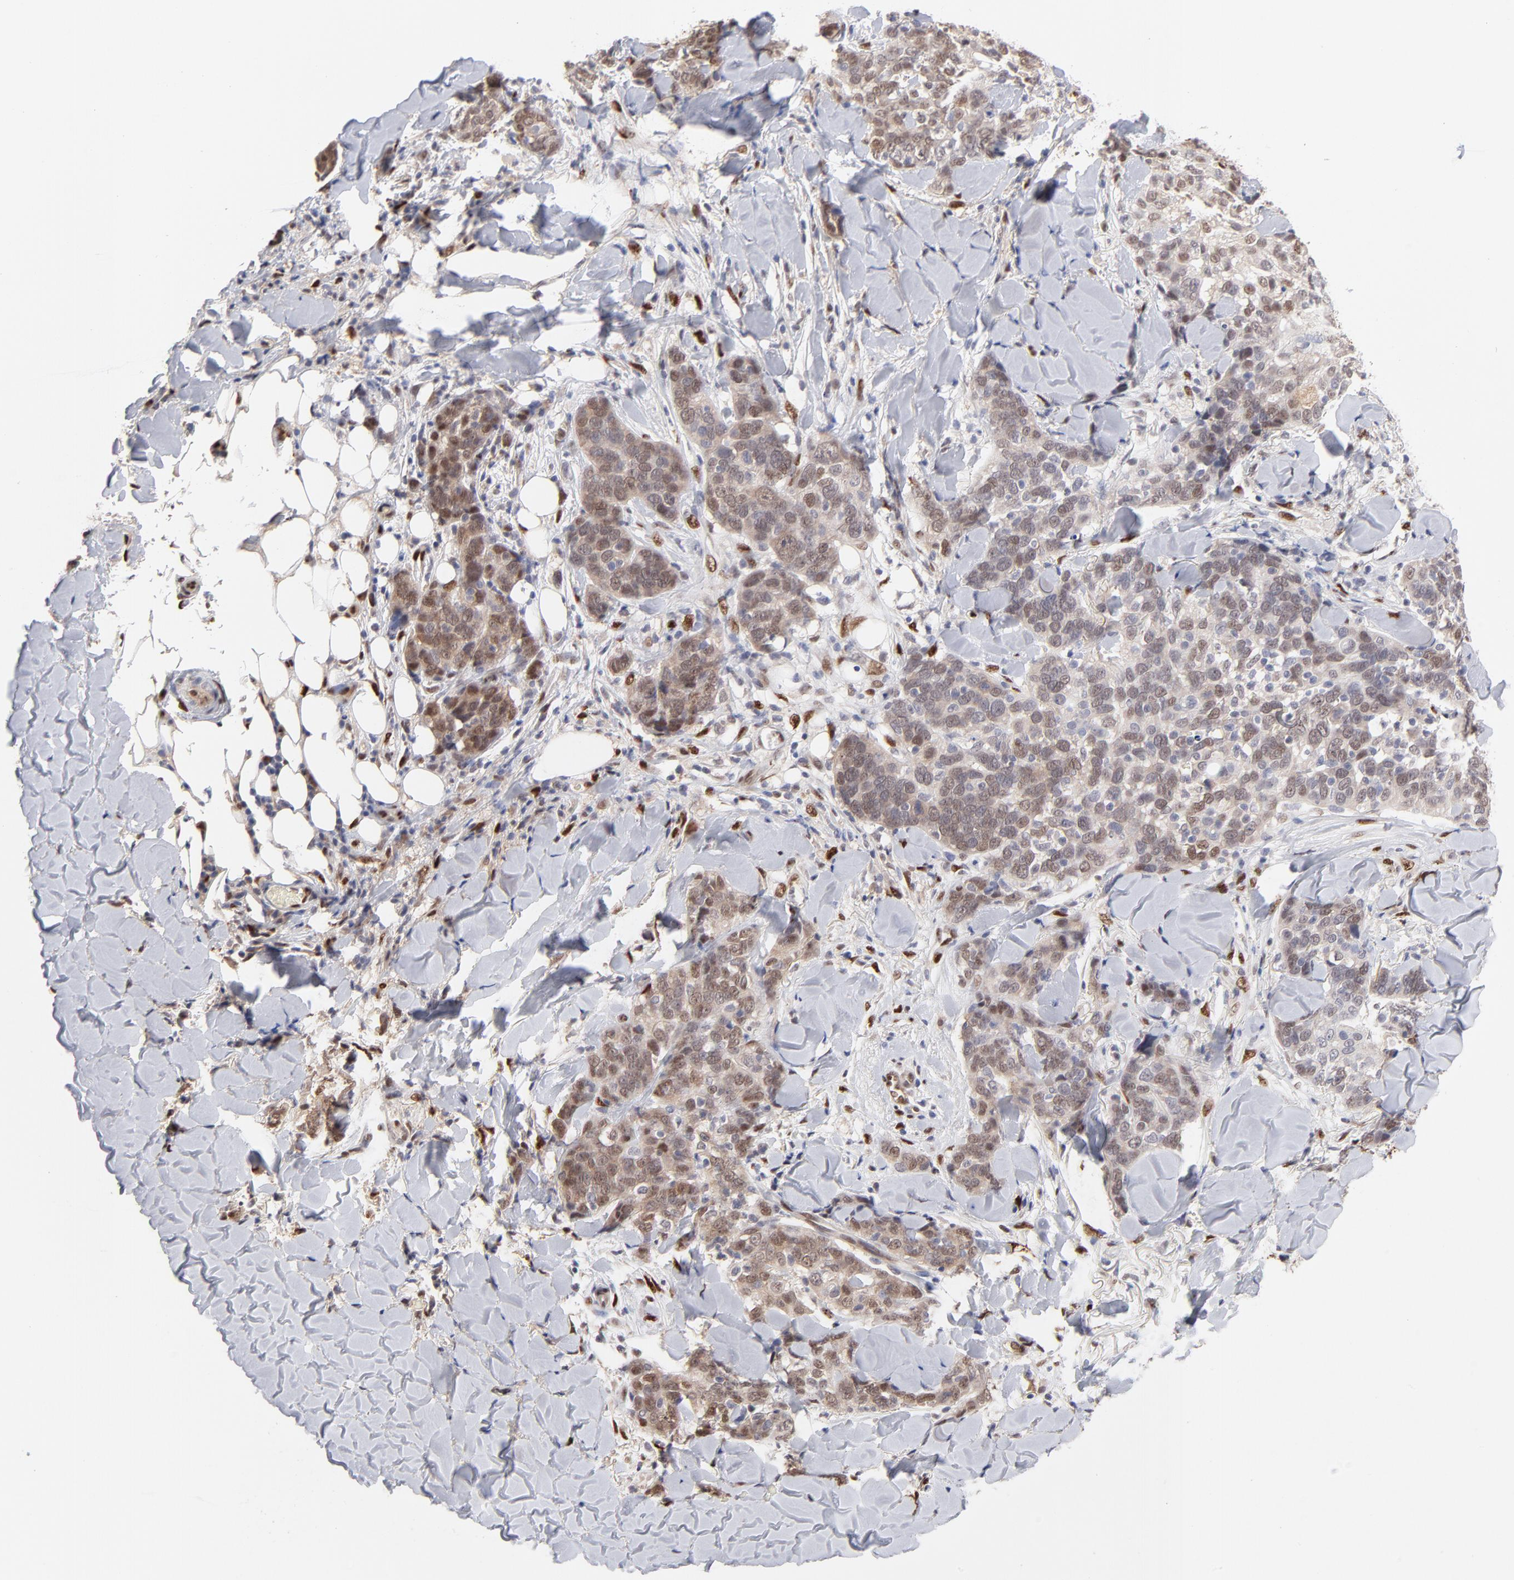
{"staining": {"intensity": "moderate", "quantity": "25%-75%", "location": "nuclear"}, "tissue": "skin cancer", "cell_type": "Tumor cells", "image_type": "cancer", "snomed": [{"axis": "morphology", "description": "Normal tissue, NOS"}, {"axis": "morphology", "description": "Squamous cell carcinoma, NOS"}, {"axis": "topography", "description": "Skin"}], "caption": "Squamous cell carcinoma (skin) stained with DAB (3,3'-diaminobenzidine) immunohistochemistry (IHC) demonstrates medium levels of moderate nuclear expression in approximately 25%-75% of tumor cells.", "gene": "STAT3", "patient": {"sex": "female", "age": 83}}